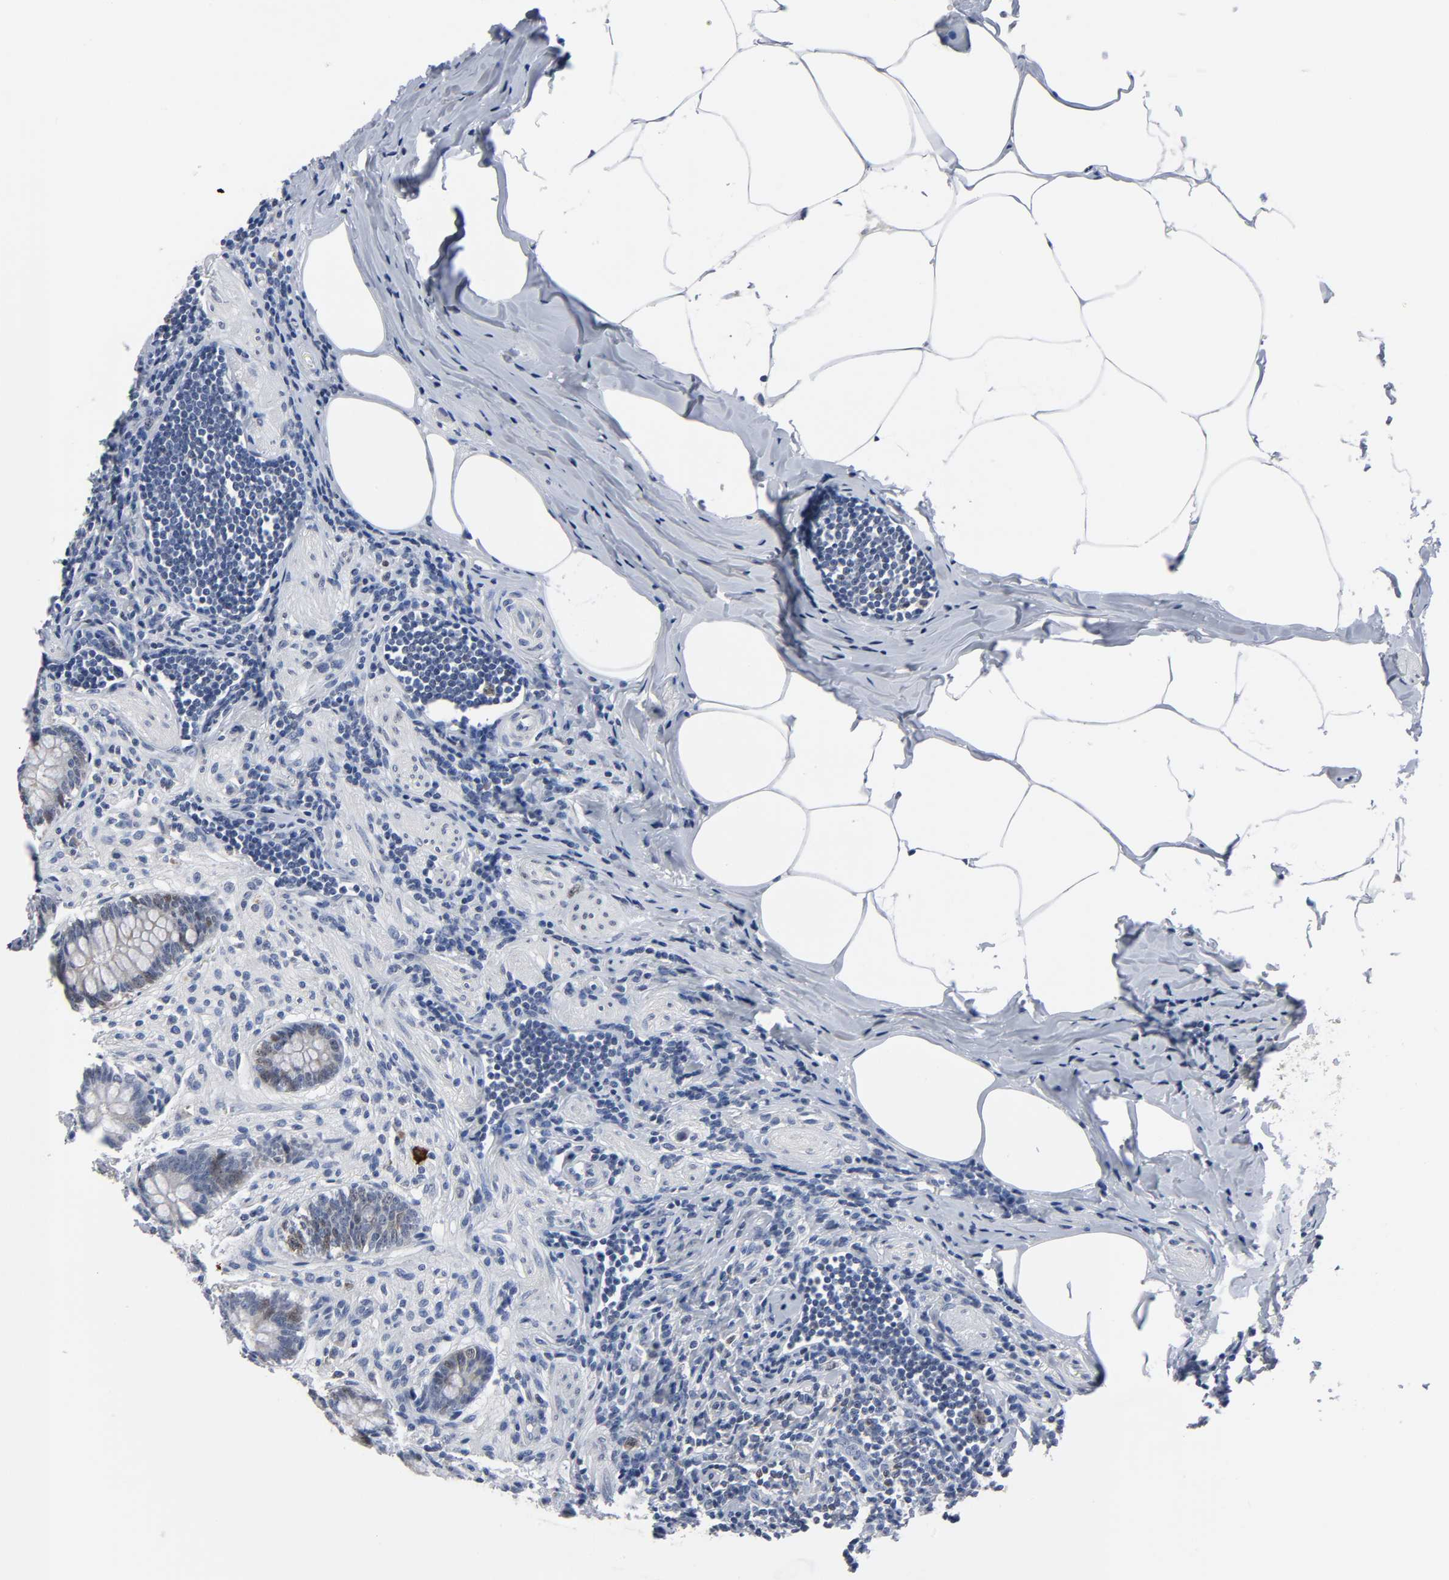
{"staining": {"intensity": "weak", "quantity": "<25%", "location": "nuclear"}, "tissue": "appendix", "cell_type": "Glandular cells", "image_type": "normal", "snomed": [{"axis": "morphology", "description": "Normal tissue, NOS"}, {"axis": "topography", "description": "Appendix"}], "caption": "Immunohistochemistry (IHC) photomicrograph of unremarkable appendix stained for a protein (brown), which displays no positivity in glandular cells. (DAB (3,3'-diaminobenzidine) IHC visualized using brightfield microscopy, high magnification).", "gene": "WEE1", "patient": {"sex": "female", "age": 50}}